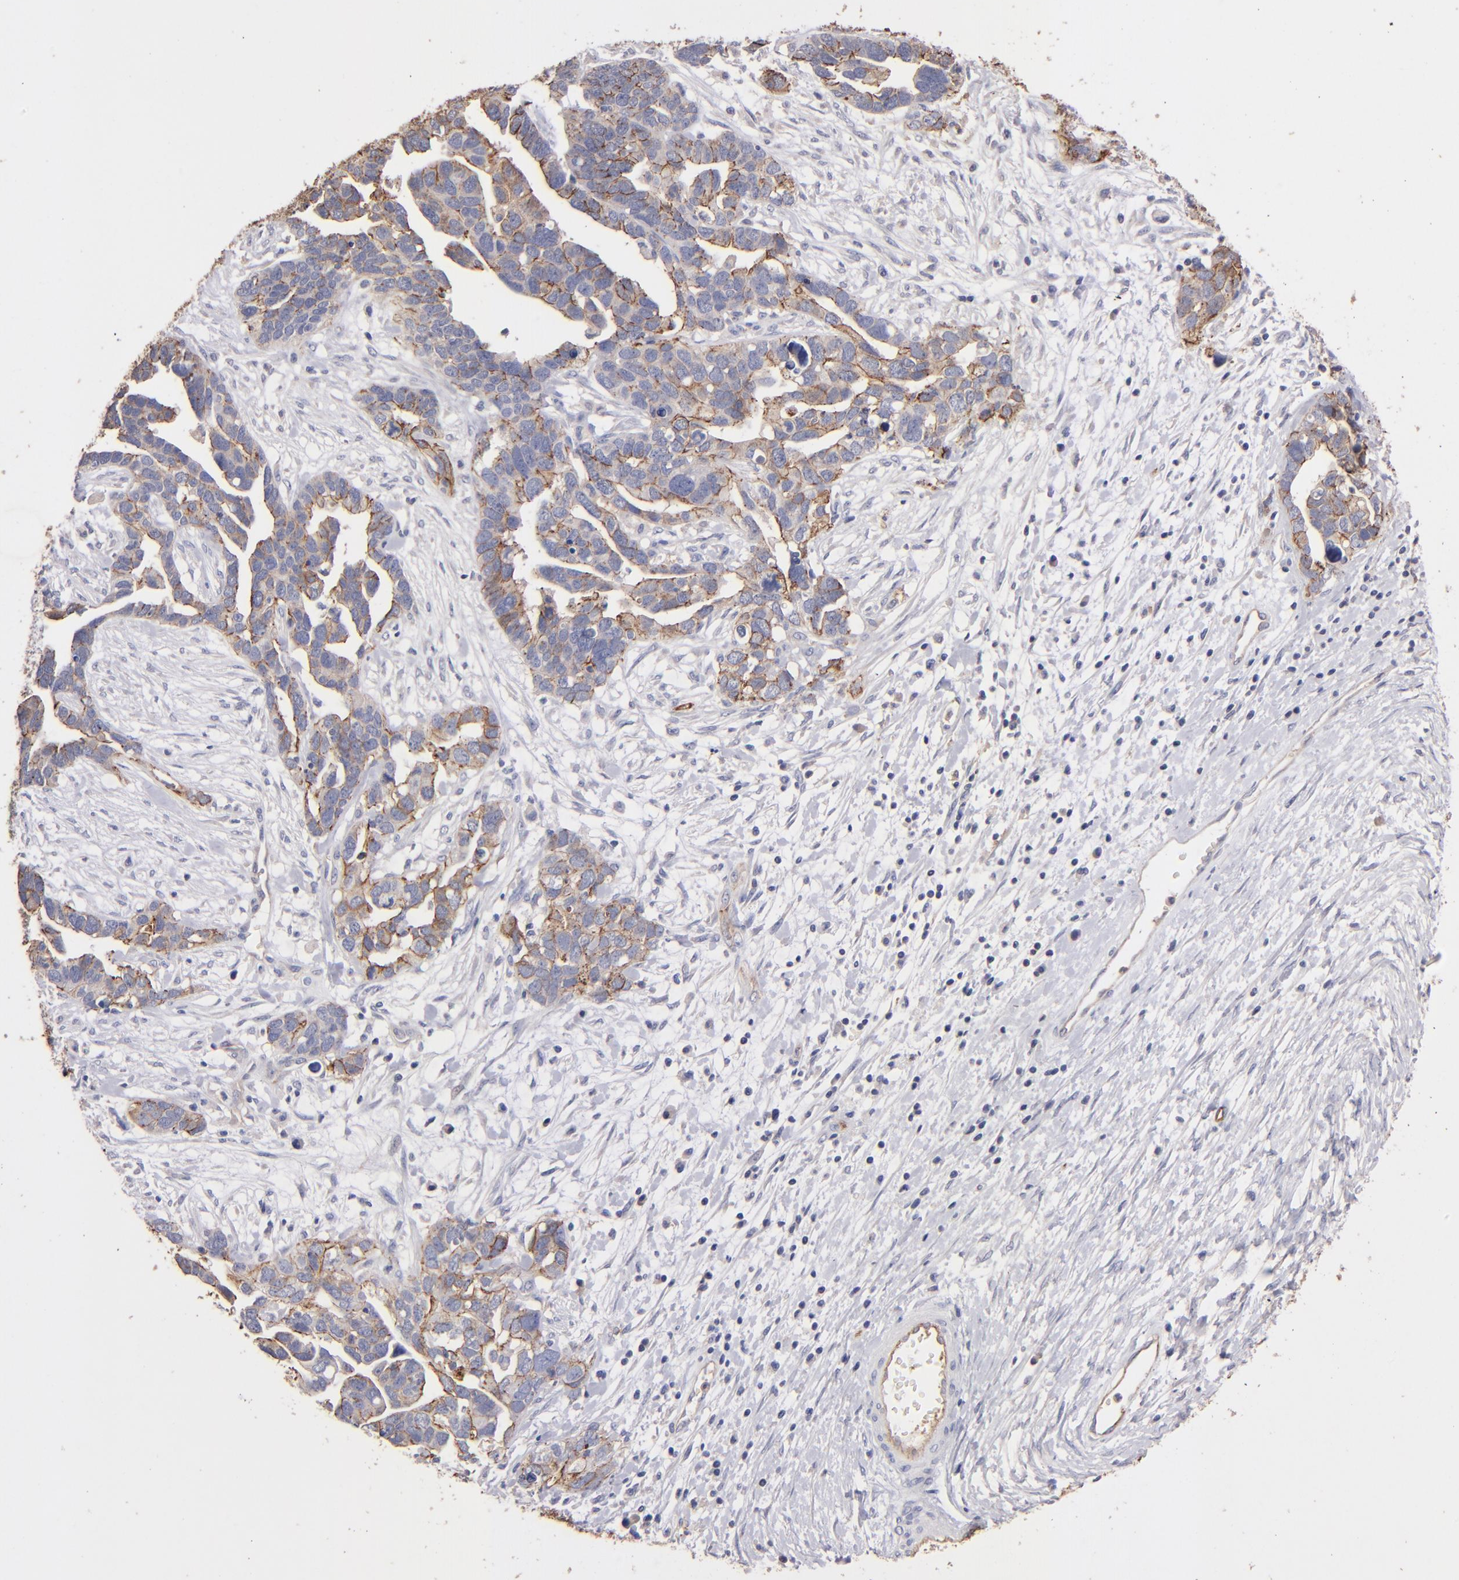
{"staining": {"intensity": "moderate", "quantity": "25%-75%", "location": "cytoplasmic/membranous"}, "tissue": "ovarian cancer", "cell_type": "Tumor cells", "image_type": "cancer", "snomed": [{"axis": "morphology", "description": "Cystadenocarcinoma, serous, NOS"}, {"axis": "topography", "description": "Ovary"}], "caption": "Immunohistochemical staining of human ovarian cancer (serous cystadenocarcinoma) exhibits medium levels of moderate cytoplasmic/membranous protein expression in about 25%-75% of tumor cells. The protein is stained brown, and the nuclei are stained in blue (DAB IHC with brightfield microscopy, high magnification).", "gene": "CLDN5", "patient": {"sex": "female", "age": 54}}